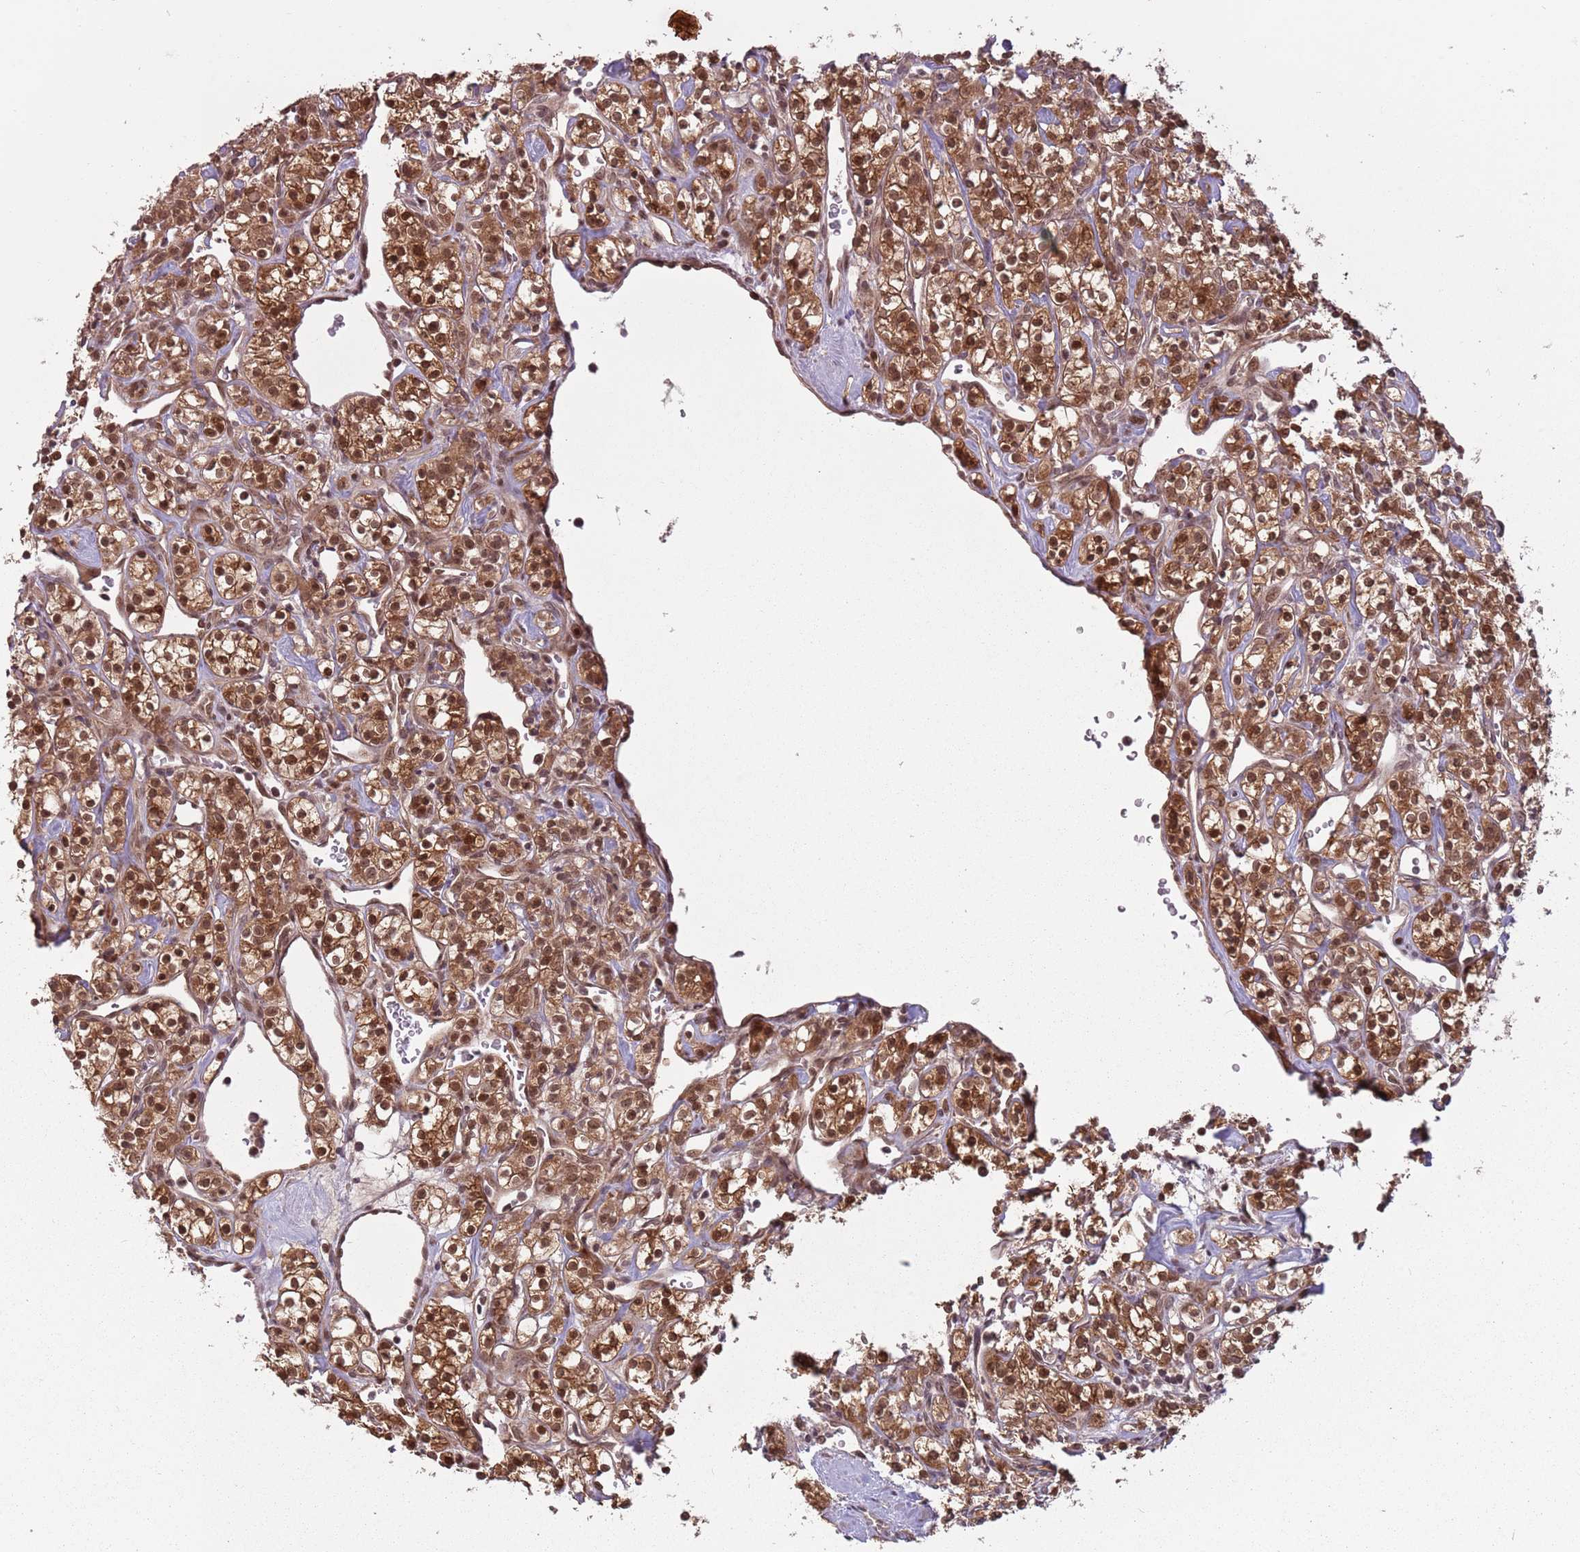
{"staining": {"intensity": "moderate", "quantity": ">75%", "location": "cytoplasmic/membranous,nuclear"}, "tissue": "renal cancer", "cell_type": "Tumor cells", "image_type": "cancer", "snomed": [{"axis": "morphology", "description": "Adenocarcinoma, NOS"}, {"axis": "topography", "description": "Kidney"}], "caption": "Adenocarcinoma (renal) stained for a protein (brown) shows moderate cytoplasmic/membranous and nuclear positive staining in approximately >75% of tumor cells.", "gene": "ADAMTS3", "patient": {"sex": "male", "age": 77}}